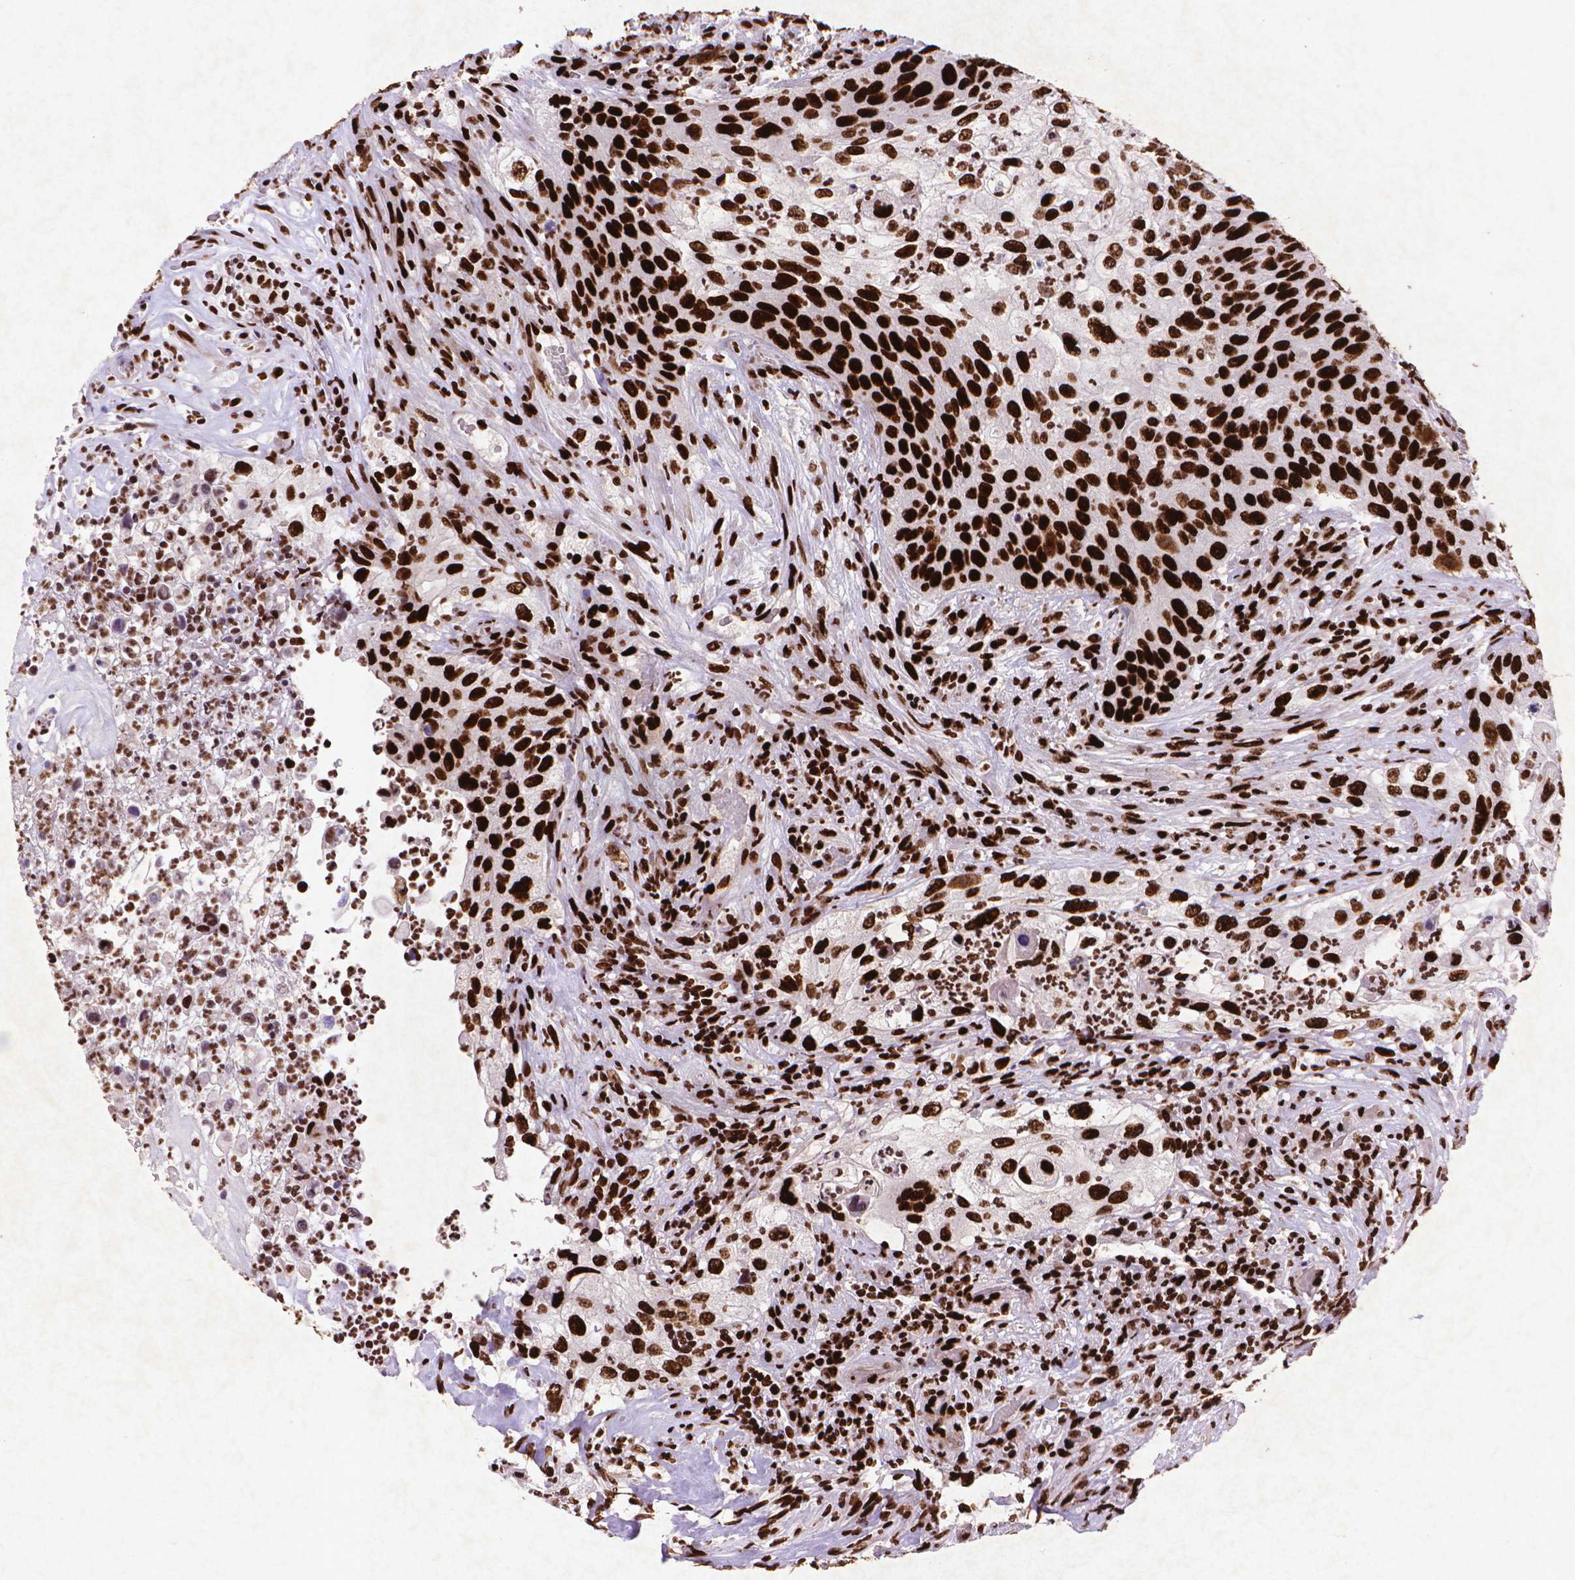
{"staining": {"intensity": "strong", "quantity": ">75%", "location": "nuclear"}, "tissue": "urothelial cancer", "cell_type": "Tumor cells", "image_type": "cancer", "snomed": [{"axis": "morphology", "description": "Urothelial carcinoma, High grade"}, {"axis": "topography", "description": "Urinary bladder"}], "caption": "This photomicrograph displays high-grade urothelial carcinoma stained with immunohistochemistry (IHC) to label a protein in brown. The nuclear of tumor cells show strong positivity for the protein. Nuclei are counter-stained blue.", "gene": "CITED2", "patient": {"sex": "female", "age": 60}}